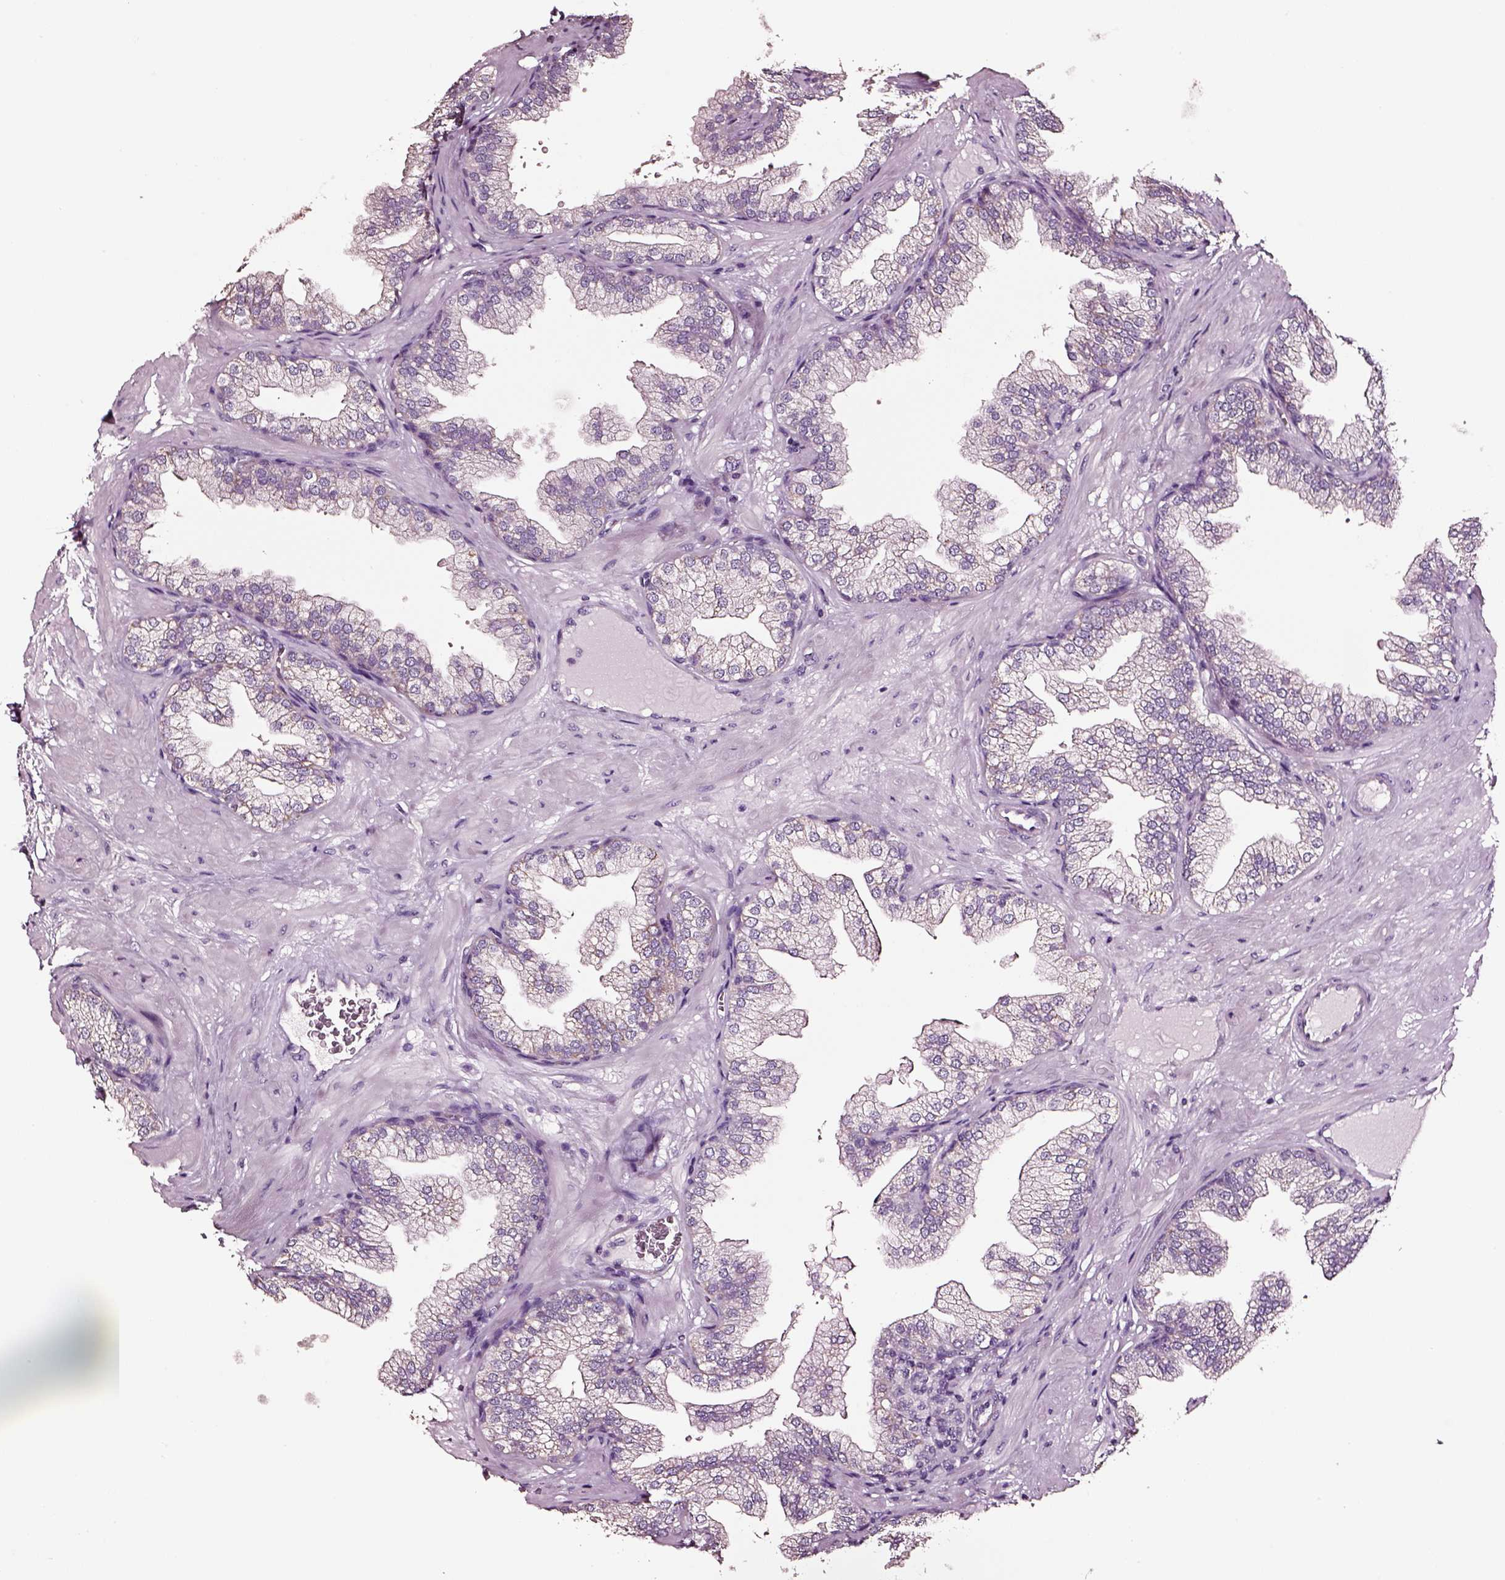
{"staining": {"intensity": "negative", "quantity": "none", "location": "none"}, "tissue": "prostate", "cell_type": "Glandular cells", "image_type": "normal", "snomed": [{"axis": "morphology", "description": "Normal tissue, NOS"}, {"axis": "topography", "description": "Prostate"}], "caption": "This is a image of IHC staining of unremarkable prostate, which shows no expression in glandular cells. (Brightfield microscopy of DAB (3,3'-diaminobenzidine) immunohistochemistry at high magnification).", "gene": "AADAT", "patient": {"sex": "male", "age": 37}}